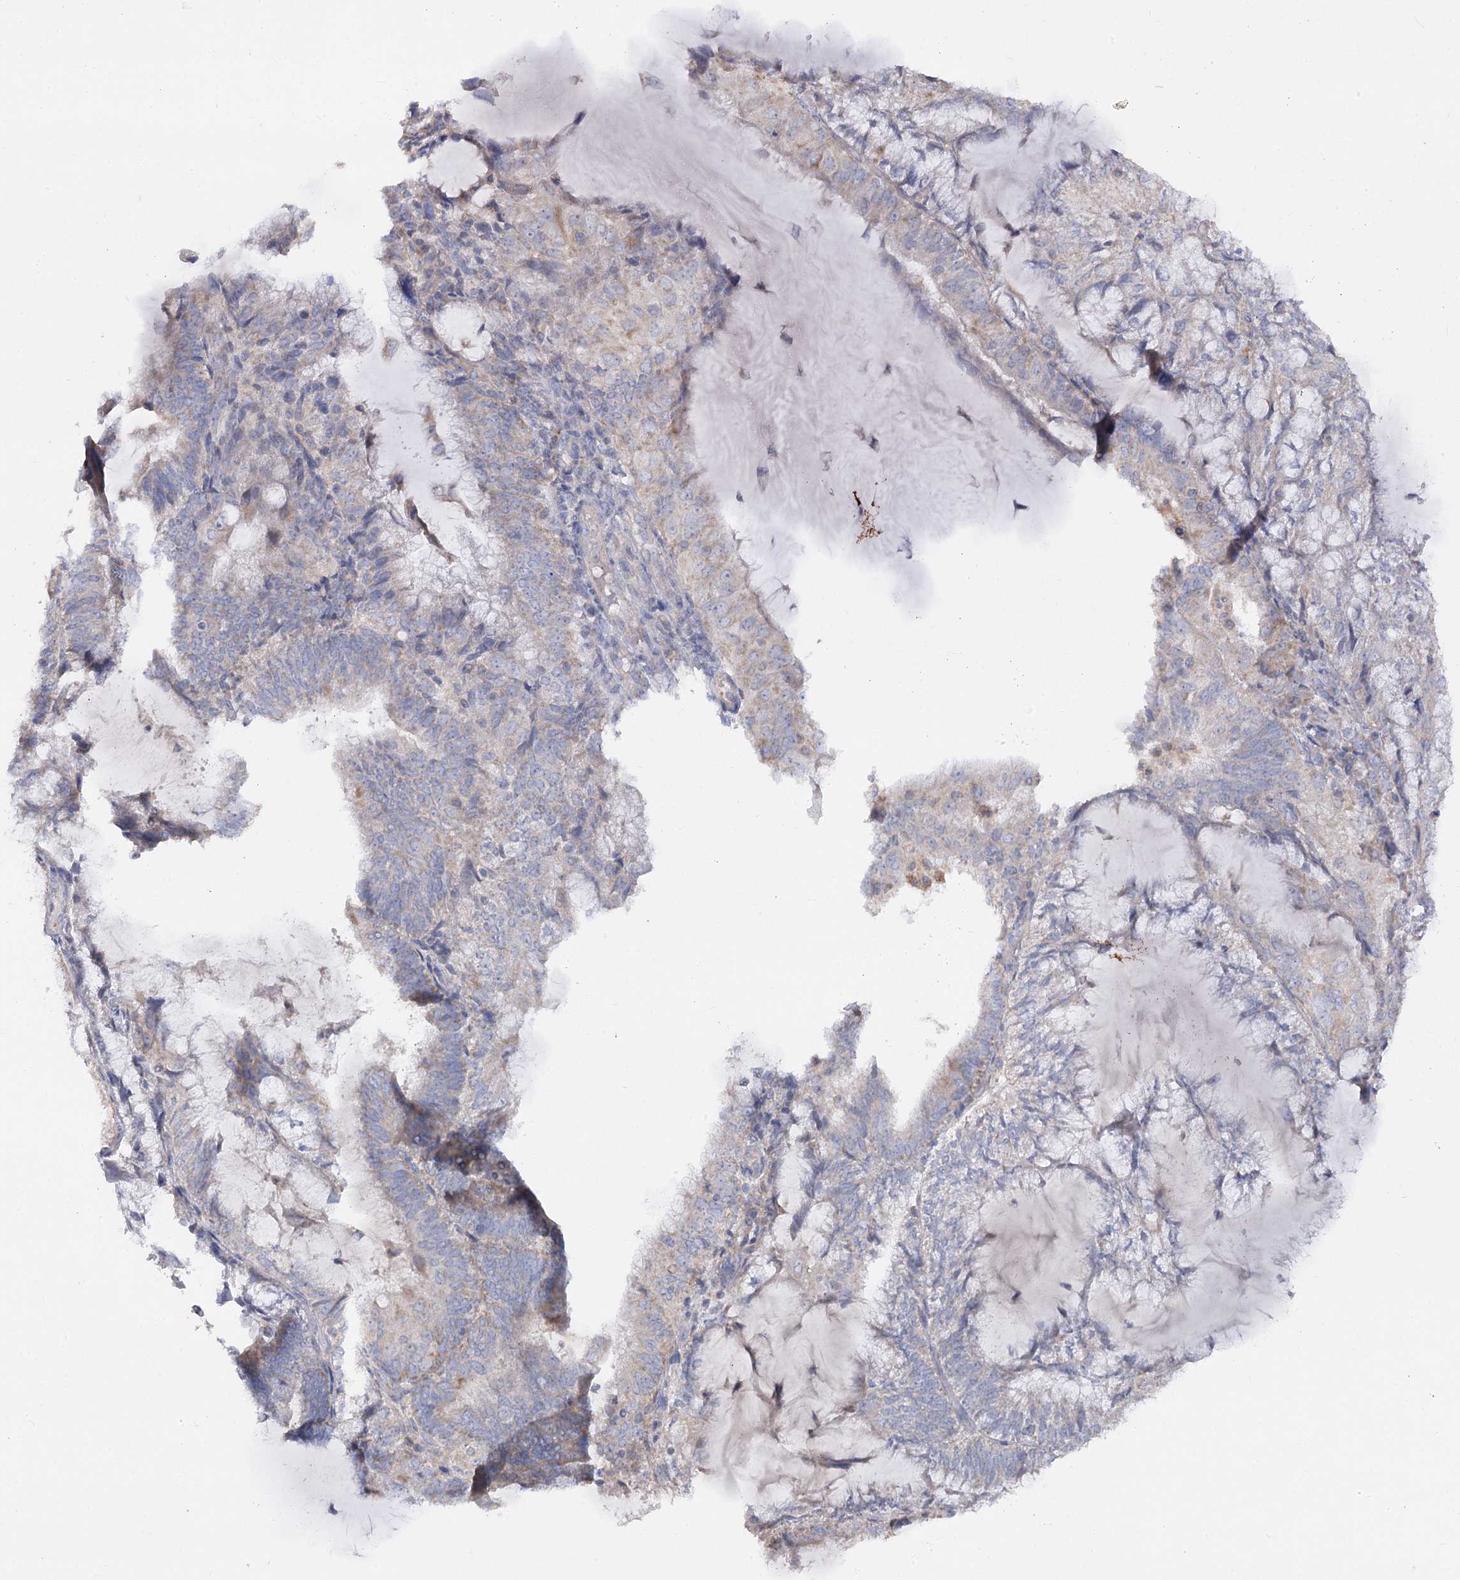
{"staining": {"intensity": "weak", "quantity": "<25%", "location": "cytoplasmic/membranous"}, "tissue": "endometrial cancer", "cell_type": "Tumor cells", "image_type": "cancer", "snomed": [{"axis": "morphology", "description": "Adenocarcinoma, NOS"}, {"axis": "topography", "description": "Endometrium"}], "caption": "Protein analysis of endometrial cancer exhibits no significant staining in tumor cells.", "gene": "TMEM187", "patient": {"sex": "female", "age": 81}}